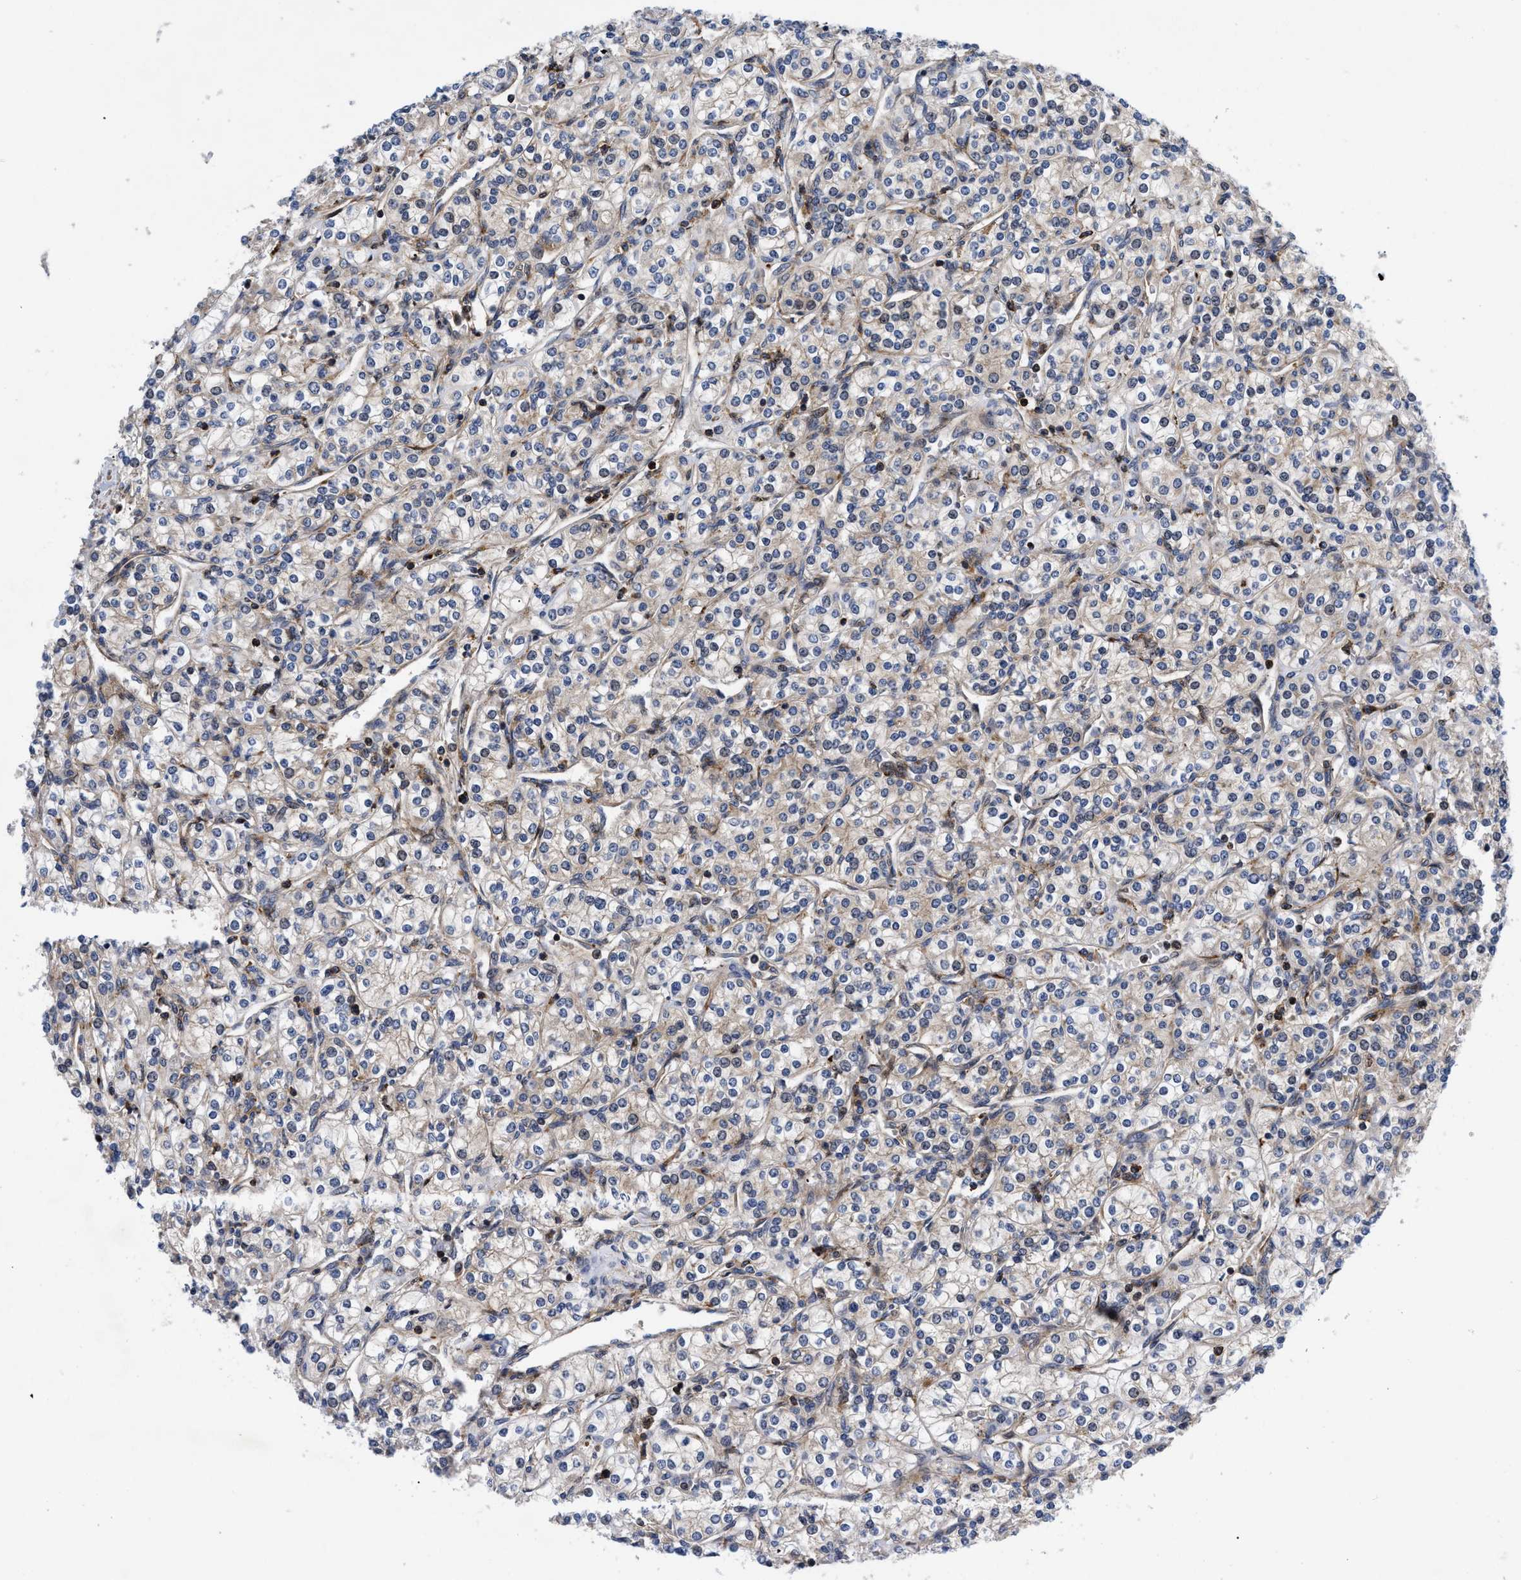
{"staining": {"intensity": "weak", "quantity": "25%-75%", "location": "cytoplasmic/membranous"}, "tissue": "renal cancer", "cell_type": "Tumor cells", "image_type": "cancer", "snomed": [{"axis": "morphology", "description": "Adenocarcinoma, NOS"}, {"axis": "topography", "description": "Kidney"}], "caption": "Tumor cells reveal low levels of weak cytoplasmic/membranous staining in about 25%-75% of cells in renal cancer.", "gene": "SPAST", "patient": {"sex": "male", "age": 77}}